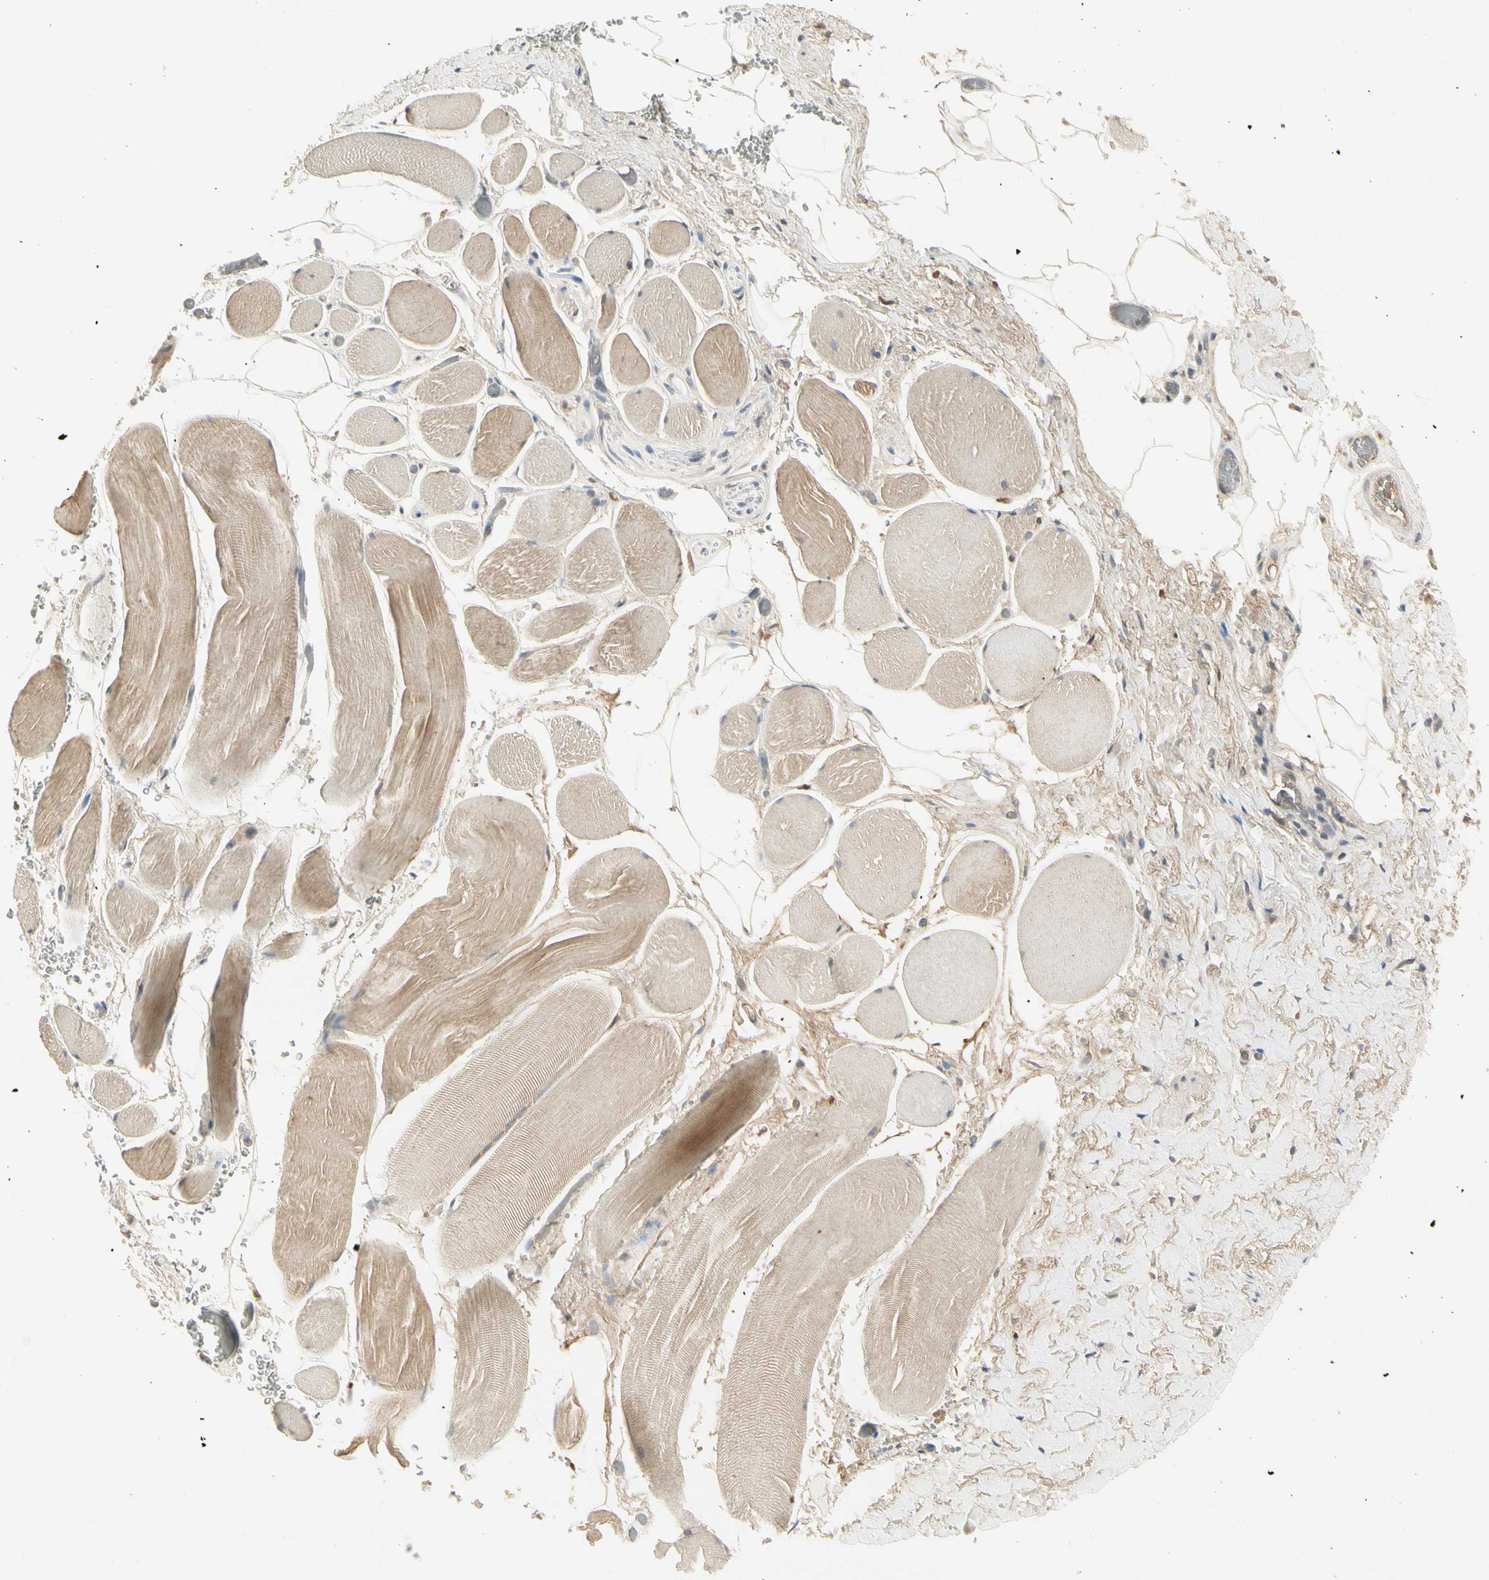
{"staining": {"intensity": "moderate", "quantity": "25%-75%", "location": "cytoplasmic/membranous,nuclear"}, "tissue": "adipose tissue", "cell_type": "Adipocytes", "image_type": "normal", "snomed": [{"axis": "morphology", "description": "Normal tissue, NOS"}, {"axis": "topography", "description": "Soft tissue"}, {"axis": "topography", "description": "Peripheral nerve tissue"}], "caption": "IHC of unremarkable human adipose tissue demonstrates medium levels of moderate cytoplasmic/membranous,nuclear expression in about 25%-75% of adipocytes.", "gene": "CCL4", "patient": {"sex": "female", "age": 71}}